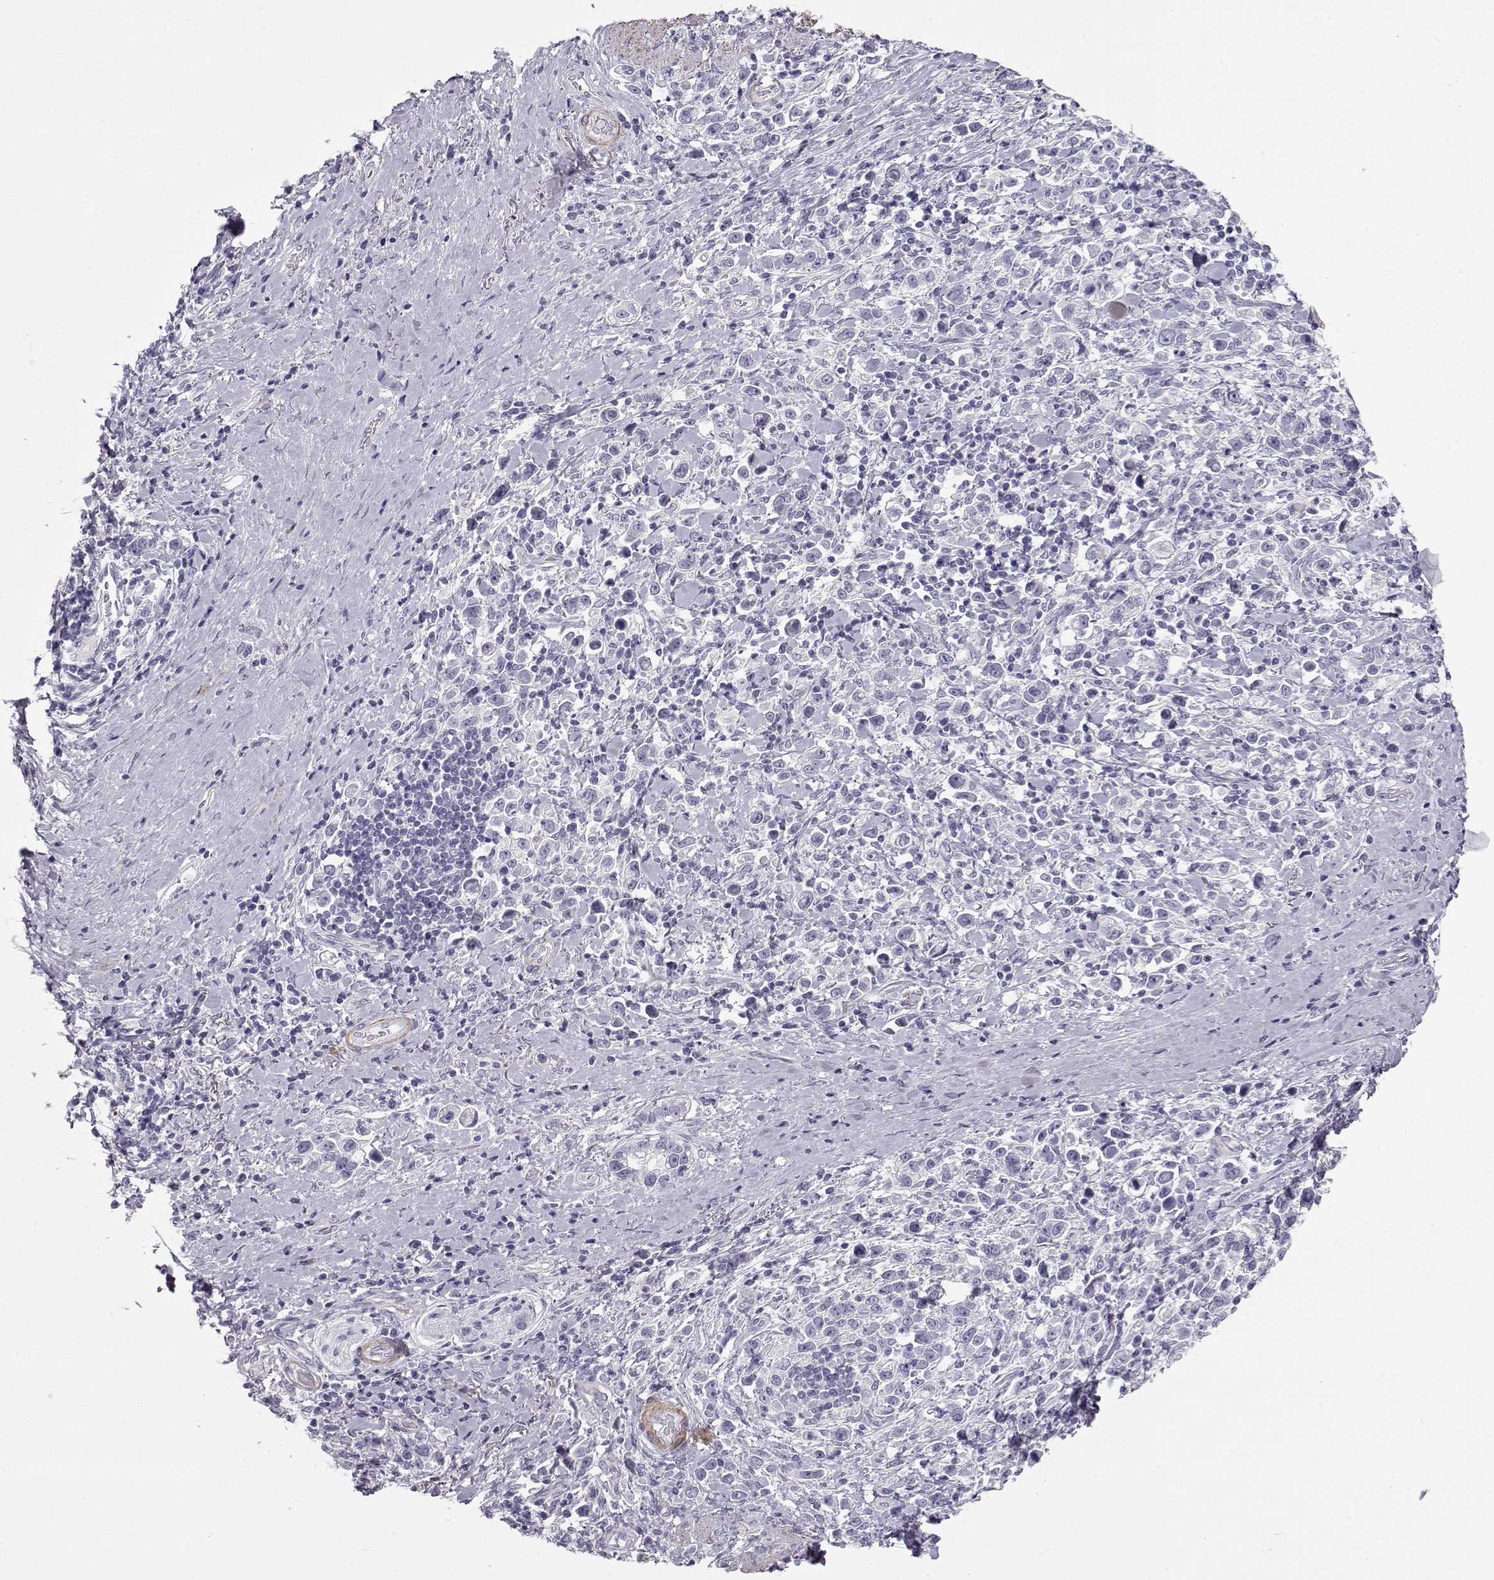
{"staining": {"intensity": "negative", "quantity": "none", "location": "none"}, "tissue": "stomach cancer", "cell_type": "Tumor cells", "image_type": "cancer", "snomed": [{"axis": "morphology", "description": "Adenocarcinoma, NOS"}, {"axis": "topography", "description": "Stomach"}], "caption": "Stomach cancer (adenocarcinoma) was stained to show a protein in brown. There is no significant staining in tumor cells.", "gene": "SLITRK3", "patient": {"sex": "male", "age": 93}}